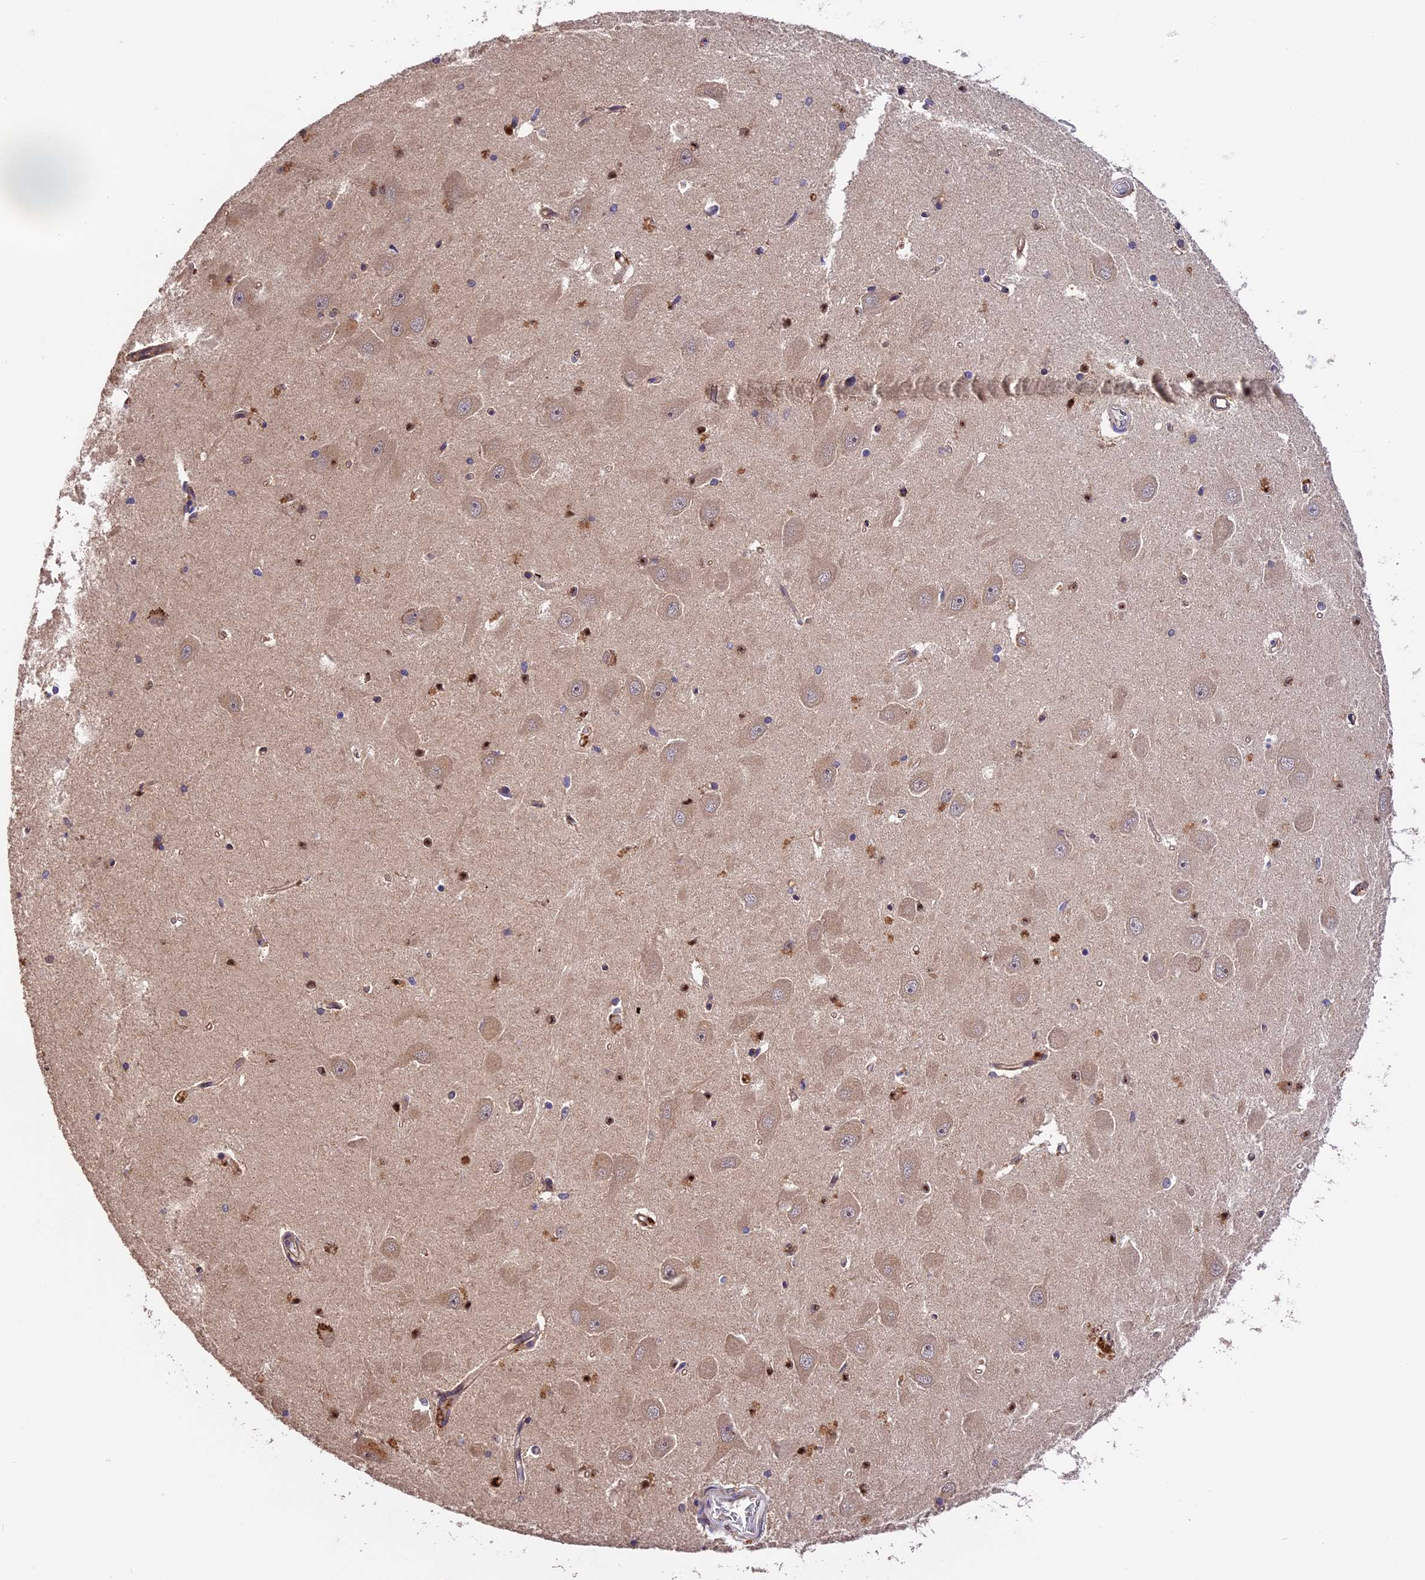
{"staining": {"intensity": "moderate", "quantity": "25%-75%", "location": "cytoplasmic/membranous,nuclear"}, "tissue": "hippocampus", "cell_type": "Glial cells", "image_type": "normal", "snomed": [{"axis": "morphology", "description": "Normal tissue, NOS"}, {"axis": "topography", "description": "Hippocampus"}], "caption": "IHC staining of benign hippocampus, which shows medium levels of moderate cytoplasmic/membranous,nuclear staining in about 25%-75% of glial cells indicating moderate cytoplasmic/membranous,nuclear protein expression. The staining was performed using DAB (brown) for protein detection and nuclei were counterstained in hematoxylin (blue).", "gene": "TRMT1", "patient": {"sex": "male", "age": 45}}